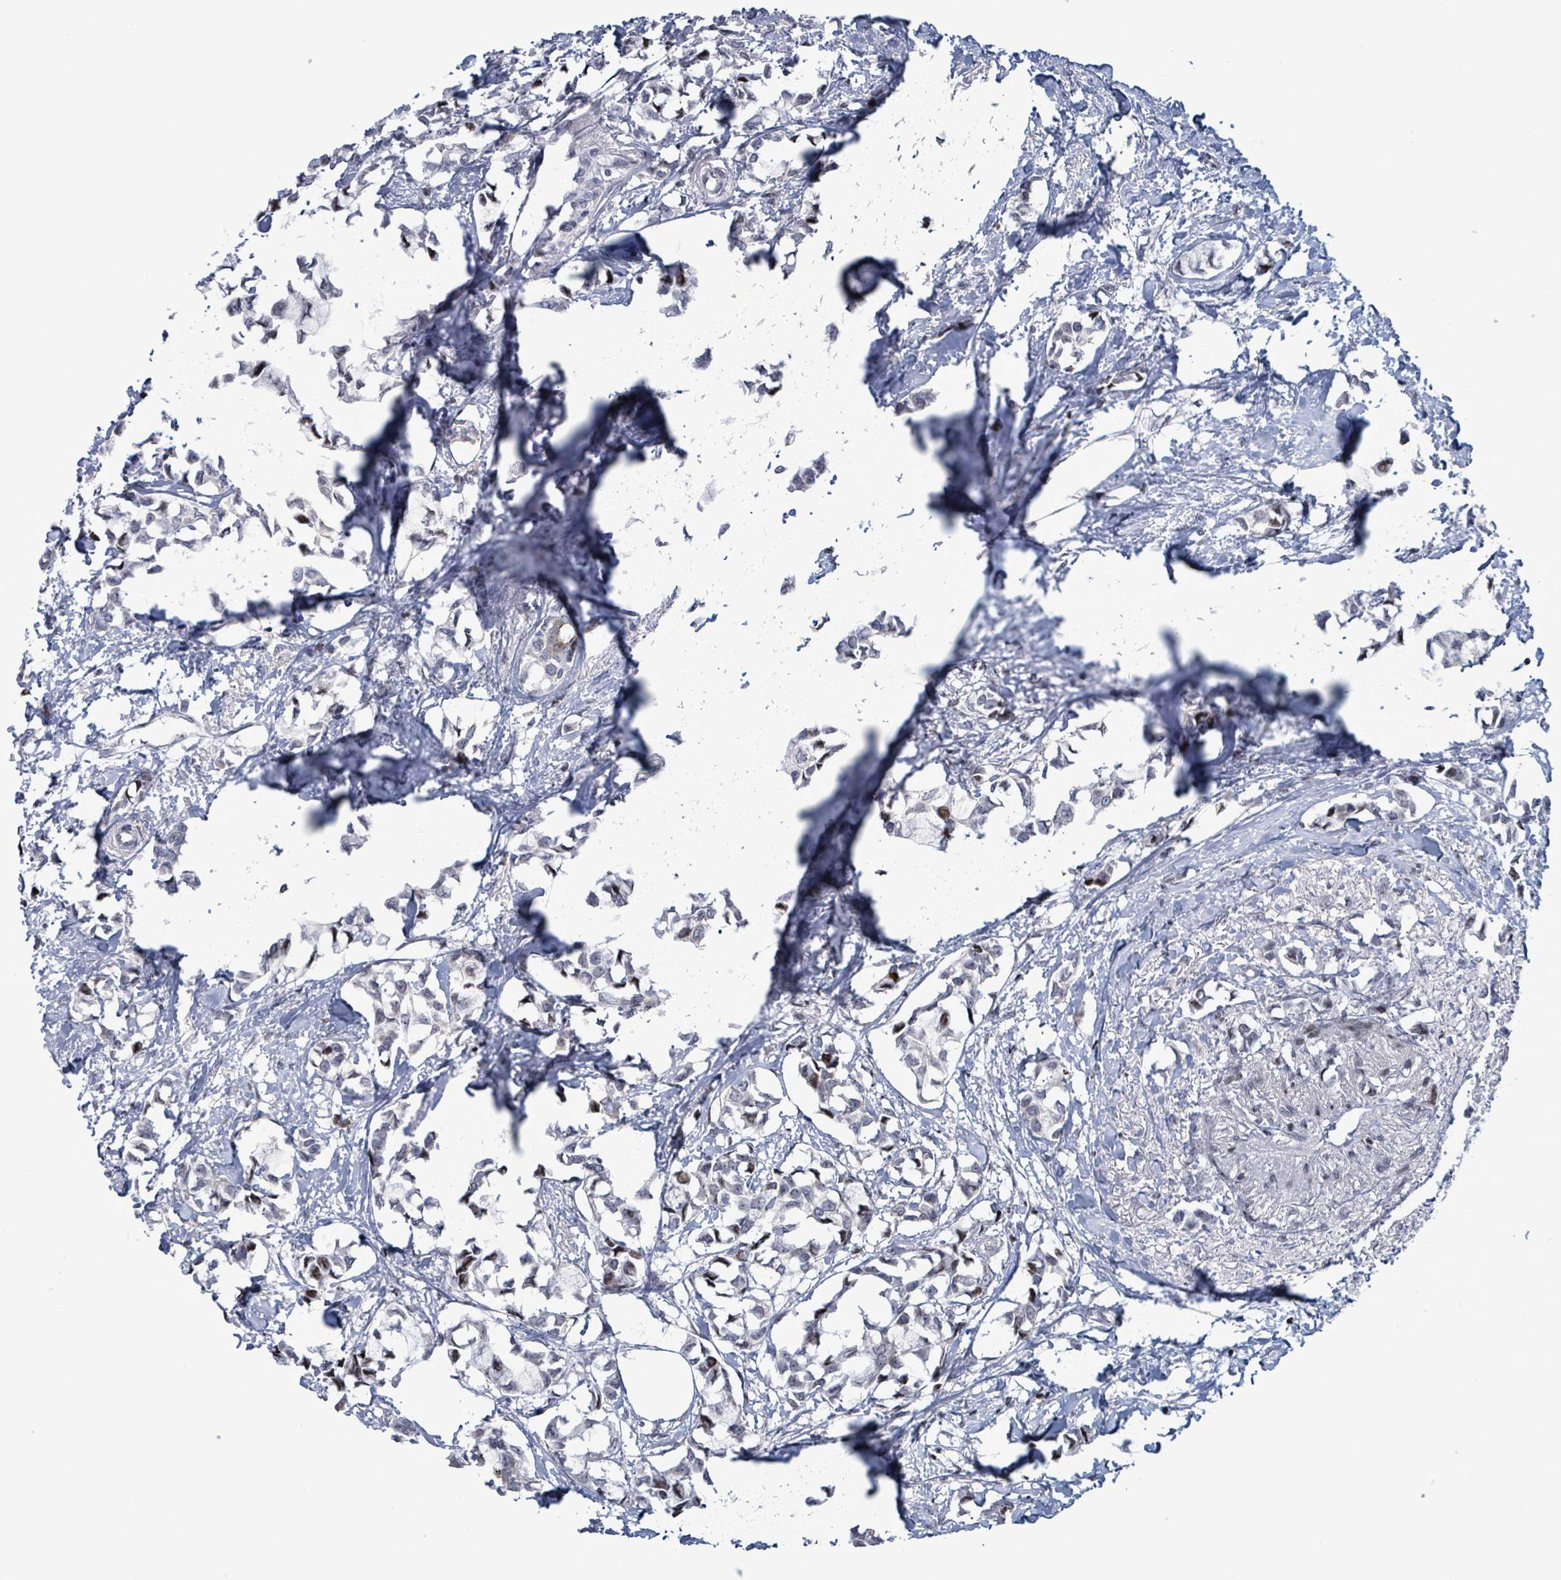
{"staining": {"intensity": "moderate", "quantity": "<25%", "location": "nuclear"}, "tissue": "breast cancer", "cell_type": "Tumor cells", "image_type": "cancer", "snomed": [{"axis": "morphology", "description": "Duct carcinoma"}, {"axis": "topography", "description": "Breast"}], "caption": "A high-resolution photomicrograph shows immunohistochemistry (IHC) staining of breast cancer, which reveals moderate nuclear staining in approximately <25% of tumor cells.", "gene": "FNDC4", "patient": {"sex": "female", "age": 73}}